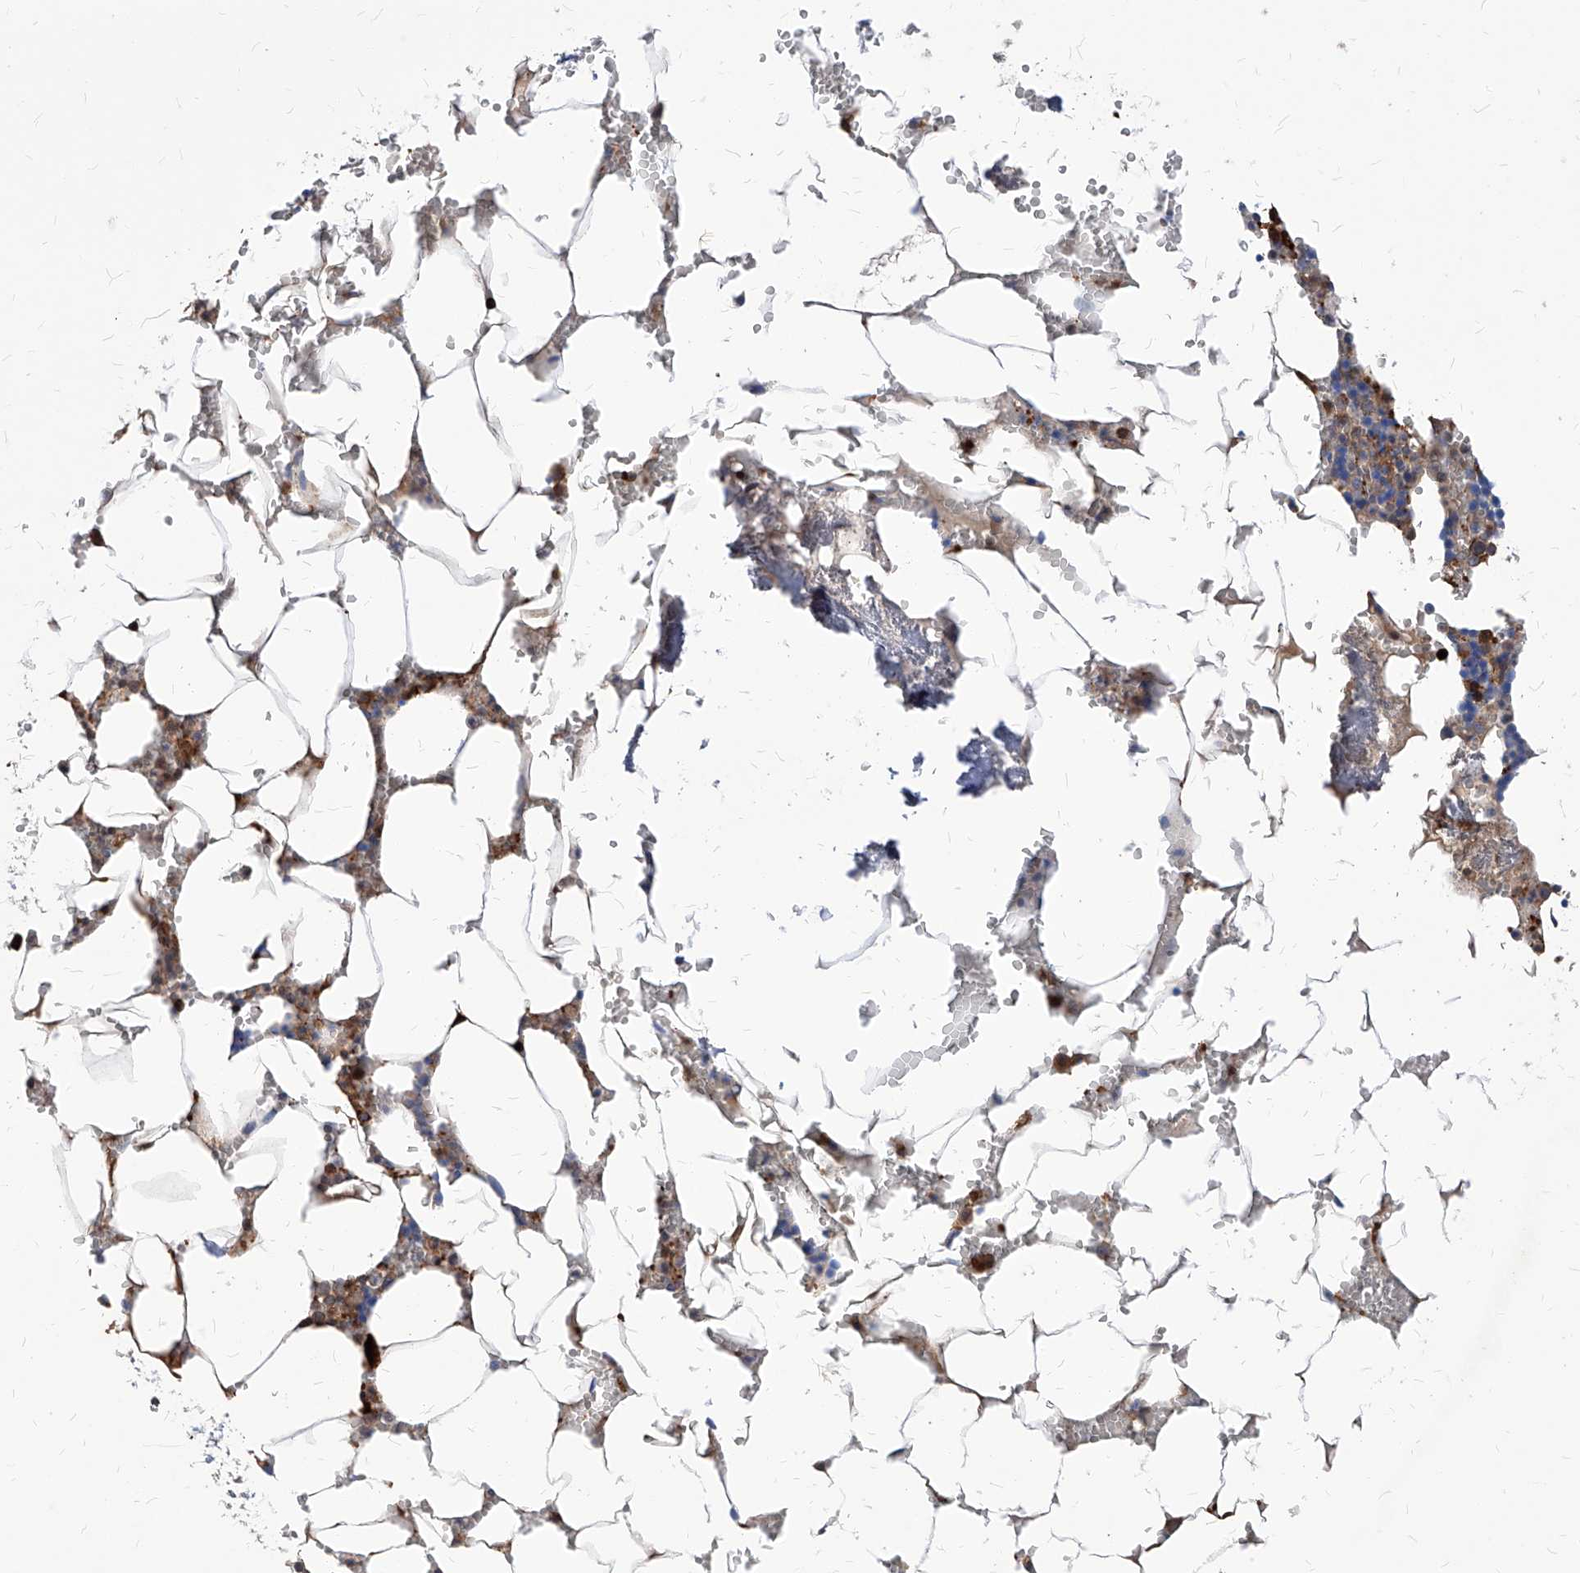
{"staining": {"intensity": "moderate", "quantity": "<25%", "location": "cytoplasmic/membranous"}, "tissue": "bone marrow", "cell_type": "Hematopoietic cells", "image_type": "normal", "snomed": [{"axis": "morphology", "description": "Normal tissue, NOS"}, {"axis": "topography", "description": "Bone marrow"}], "caption": "This is a photomicrograph of IHC staining of benign bone marrow, which shows moderate positivity in the cytoplasmic/membranous of hematopoietic cells.", "gene": "ABRACL", "patient": {"sex": "male", "age": 70}}